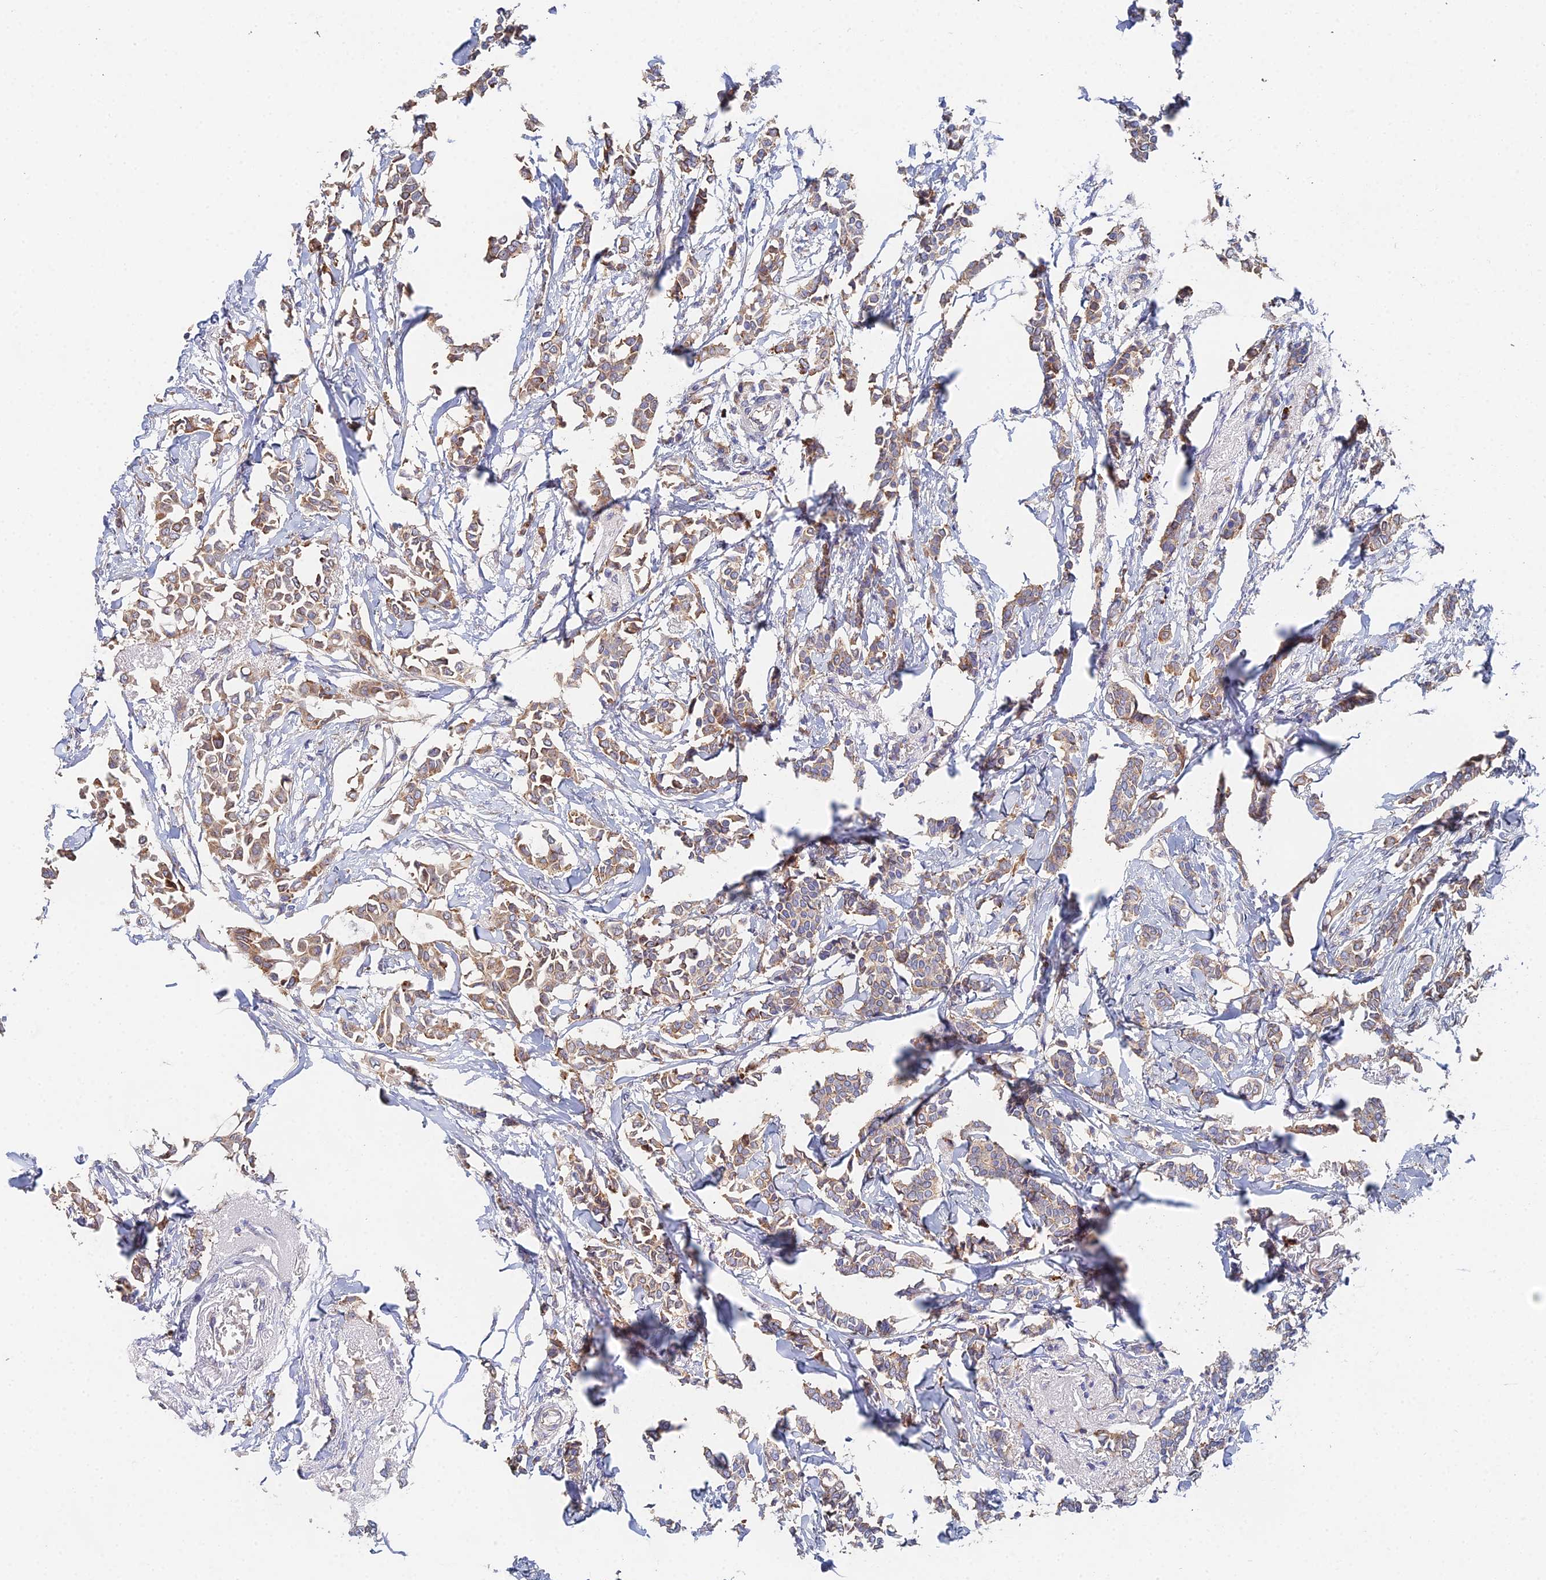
{"staining": {"intensity": "weak", "quantity": ">75%", "location": "cytoplasmic/membranous"}, "tissue": "breast cancer", "cell_type": "Tumor cells", "image_type": "cancer", "snomed": [{"axis": "morphology", "description": "Duct carcinoma"}, {"axis": "topography", "description": "Breast"}], "caption": "Immunohistochemistry of breast intraductal carcinoma shows low levels of weak cytoplasmic/membranous expression in approximately >75% of tumor cells.", "gene": "ELOF1", "patient": {"sex": "female", "age": 41}}